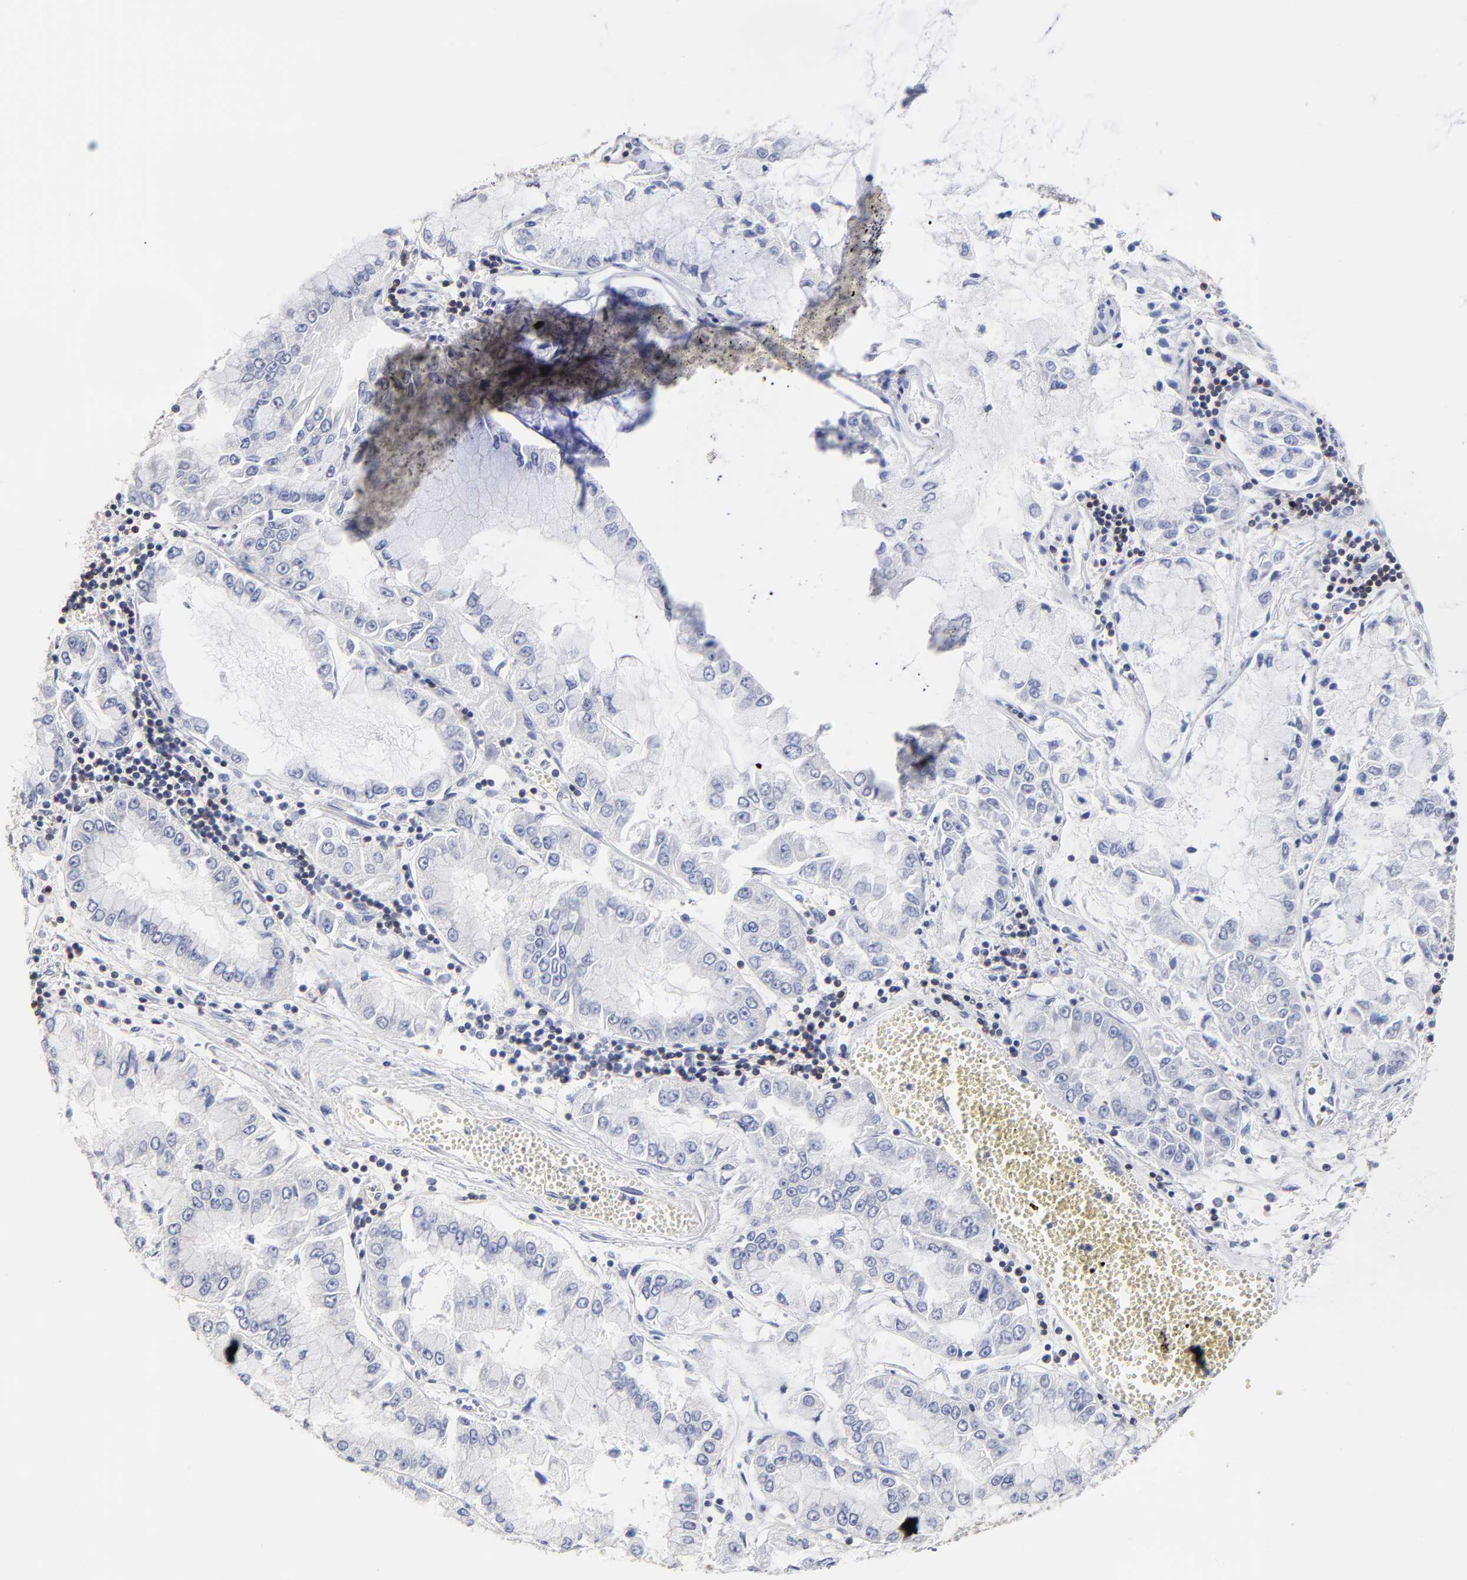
{"staining": {"intensity": "negative", "quantity": "none", "location": "none"}, "tissue": "liver cancer", "cell_type": "Tumor cells", "image_type": "cancer", "snomed": [{"axis": "morphology", "description": "Cholangiocarcinoma"}, {"axis": "topography", "description": "Liver"}], "caption": "An image of cholangiocarcinoma (liver) stained for a protein demonstrates no brown staining in tumor cells.", "gene": "TRAT1", "patient": {"sex": "female", "age": 79}}